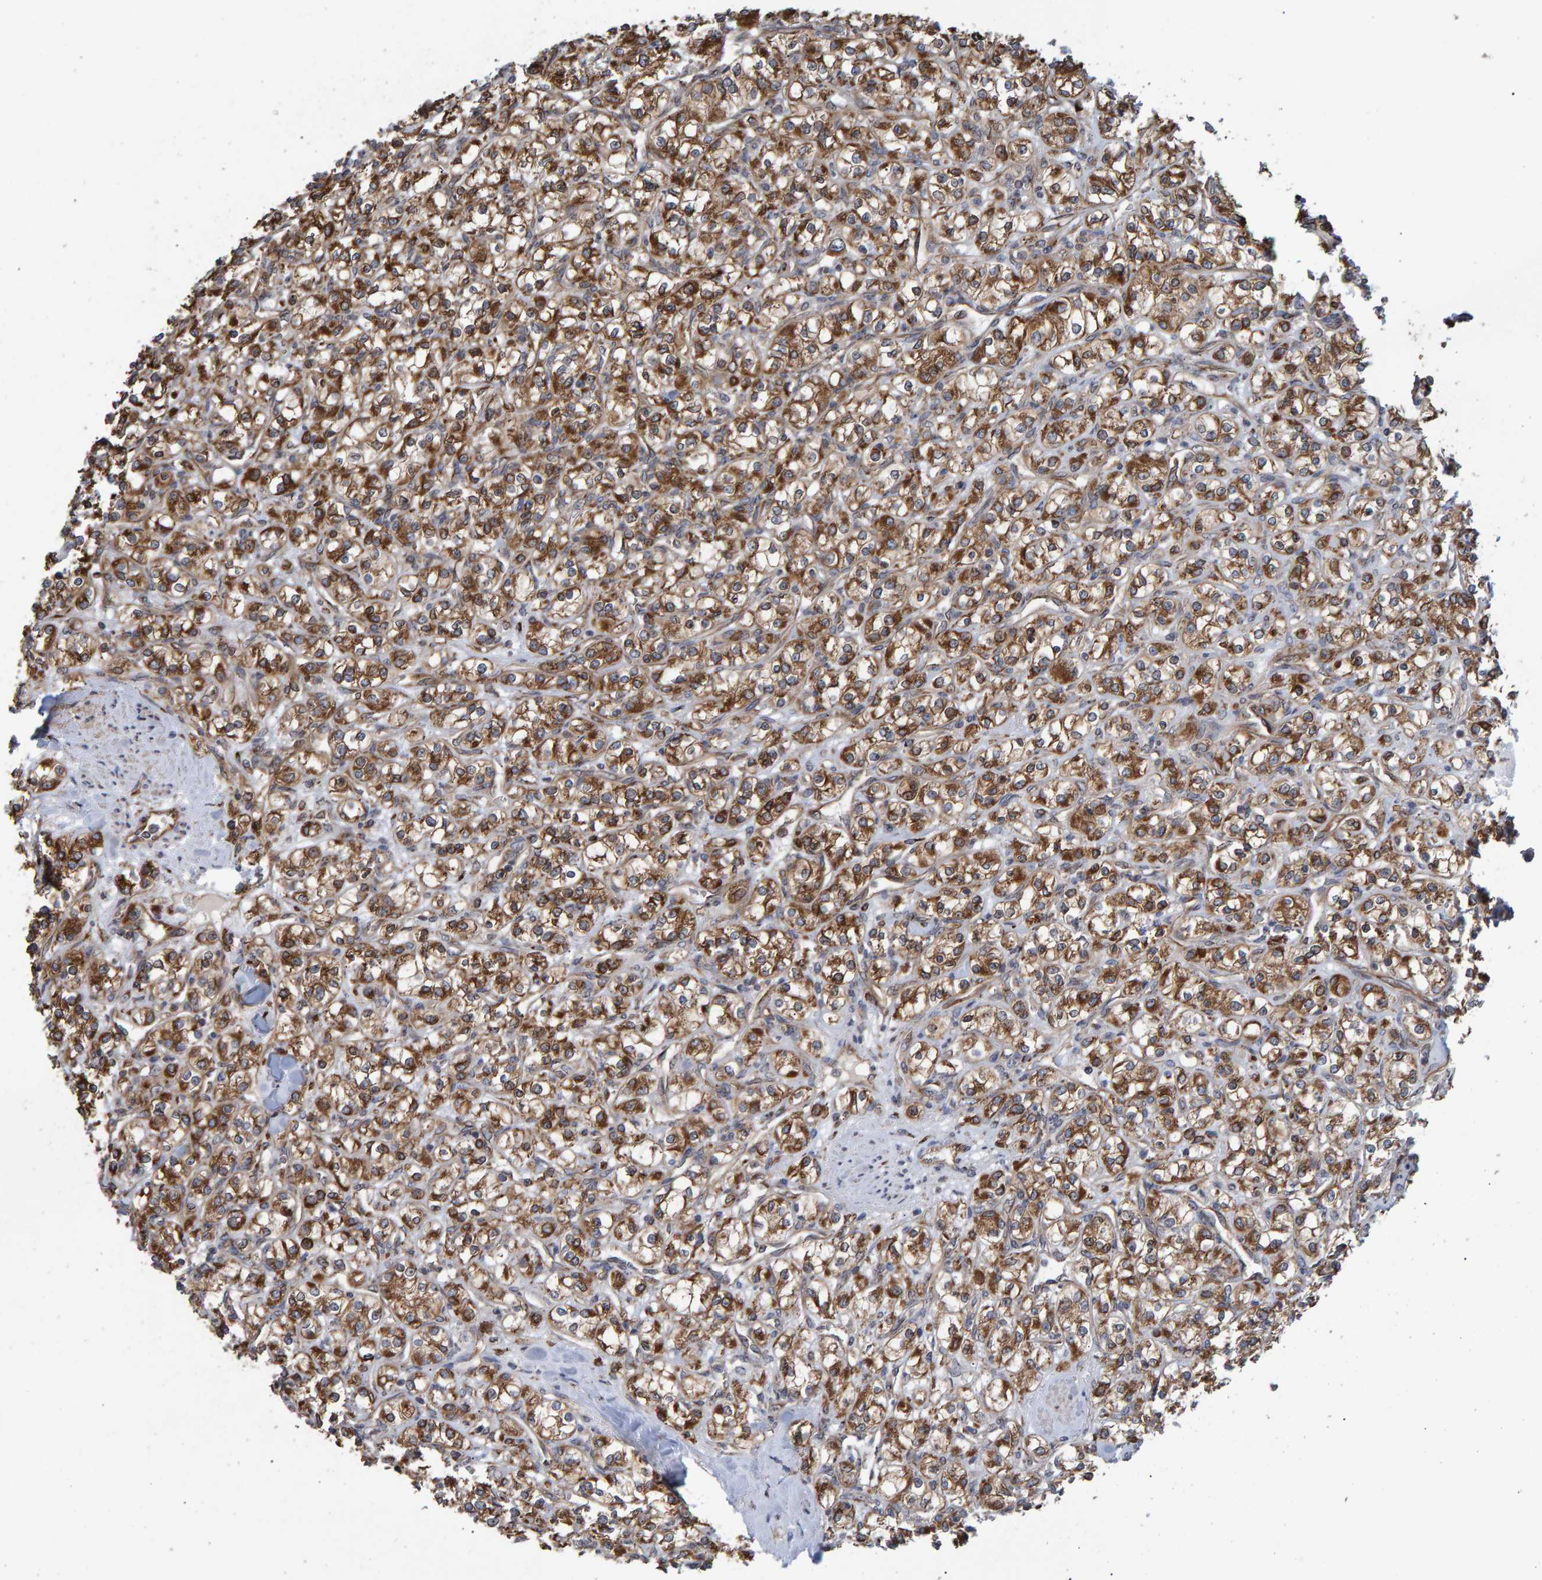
{"staining": {"intensity": "strong", "quantity": ">75%", "location": "cytoplasmic/membranous"}, "tissue": "renal cancer", "cell_type": "Tumor cells", "image_type": "cancer", "snomed": [{"axis": "morphology", "description": "Adenocarcinoma, NOS"}, {"axis": "topography", "description": "Kidney"}], "caption": "Protein expression analysis of adenocarcinoma (renal) demonstrates strong cytoplasmic/membranous positivity in about >75% of tumor cells. (Brightfield microscopy of DAB IHC at high magnification).", "gene": "FAM117A", "patient": {"sex": "male", "age": 77}}